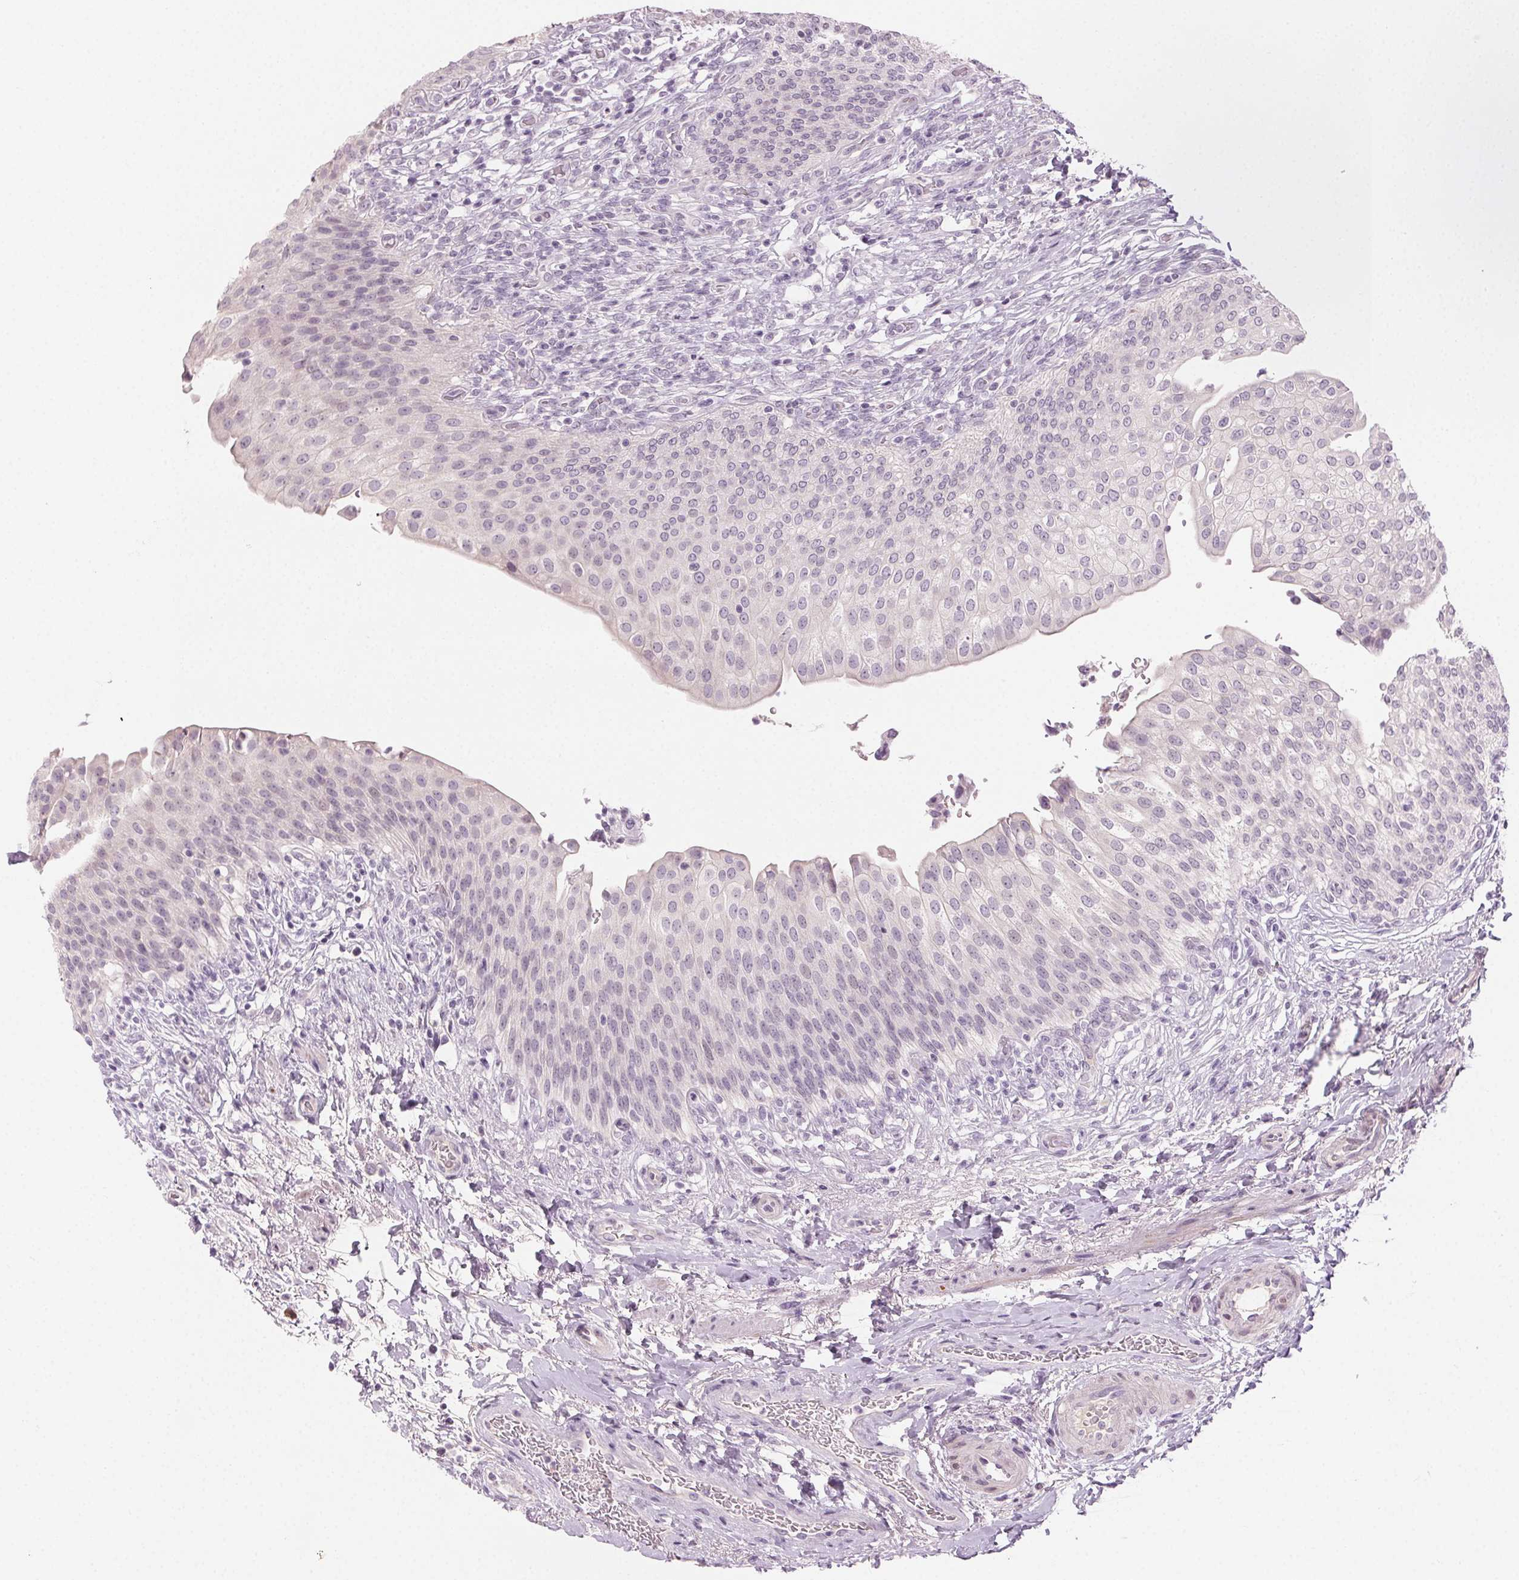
{"staining": {"intensity": "negative", "quantity": "none", "location": "none"}, "tissue": "urinary bladder", "cell_type": "Urothelial cells", "image_type": "normal", "snomed": [{"axis": "morphology", "description": "Normal tissue, NOS"}, {"axis": "topography", "description": "Urinary bladder"}, {"axis": "topography", "description": "Peripheral nerve tissue"}], "caption": "Immunohistochemistry (IHC) micrograph of benign urinary bladder: urinary bladder stained with DAB shows no significant protein positivity in urothelial cells. (Stains: DAB IHC with hematoxylin counter stain, Microscopy: brightfield microscopy at high magnification).", "gene": "HSF5", "patient": {"sex": "female", "age": 60}}